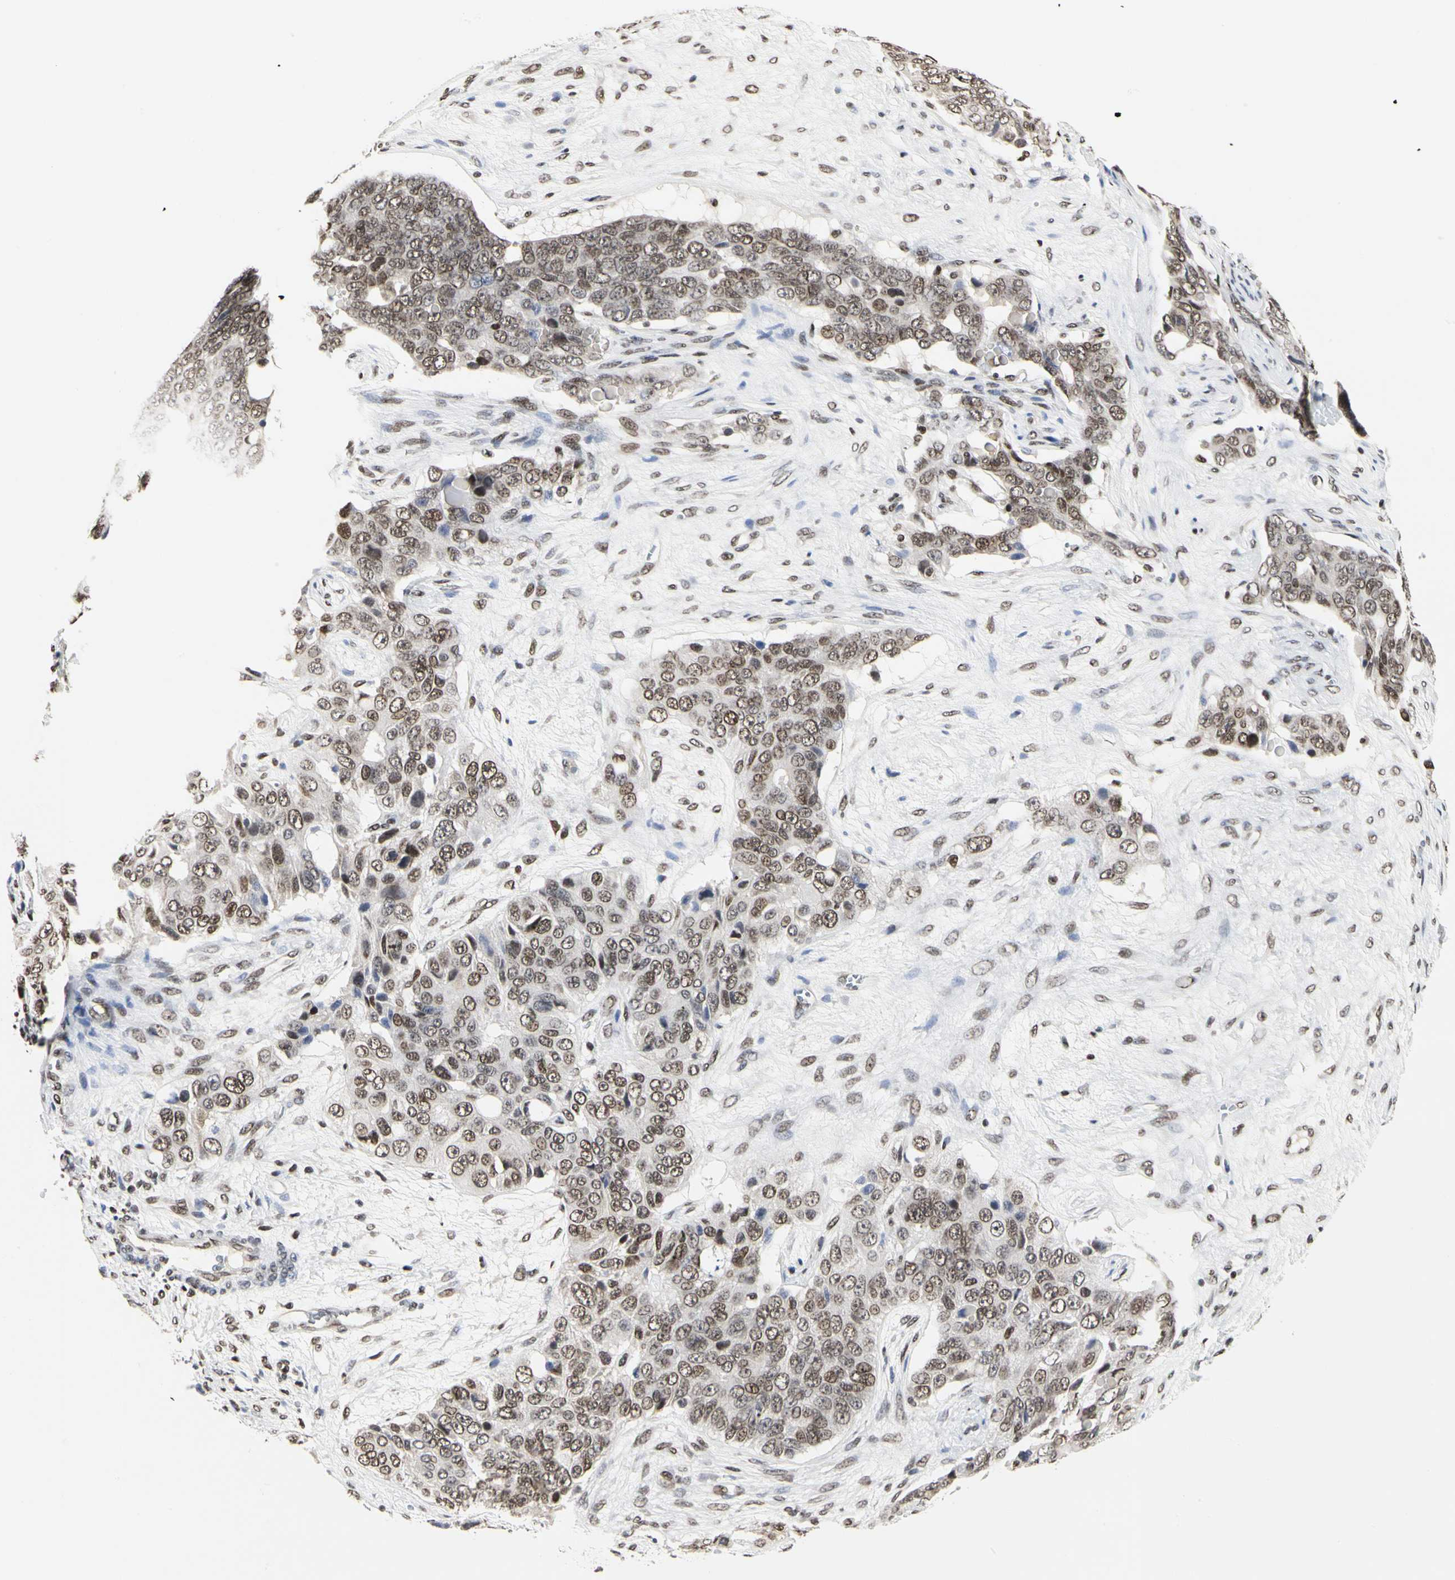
{"staining": {"intensity": "moderate", "quantity": ">75%", "location": "nuclear"}, "tissue": "ovarian cancer", "cell_type": "Tumor cells", "image_type": "cancer", "snomed": [{"axis": "morphology", "description": "Carcinoma, endometroid"}, {"axis": "topography", "description": "Ovary"}], "caption": "Immunohistochemistry staining of endometroid carcinoma (ovarian), which demonstrates medium levels of moderate nuclear positivity in approximately >75% of tumor cells indicating moderate nuclear protein staining. The staining was performed using DAB (brown) for protein detection and nuclei were counterstained in hematoxylin (blue).", "gene": "PRMT3", "patient": {"sex": "female", "age": 51}}